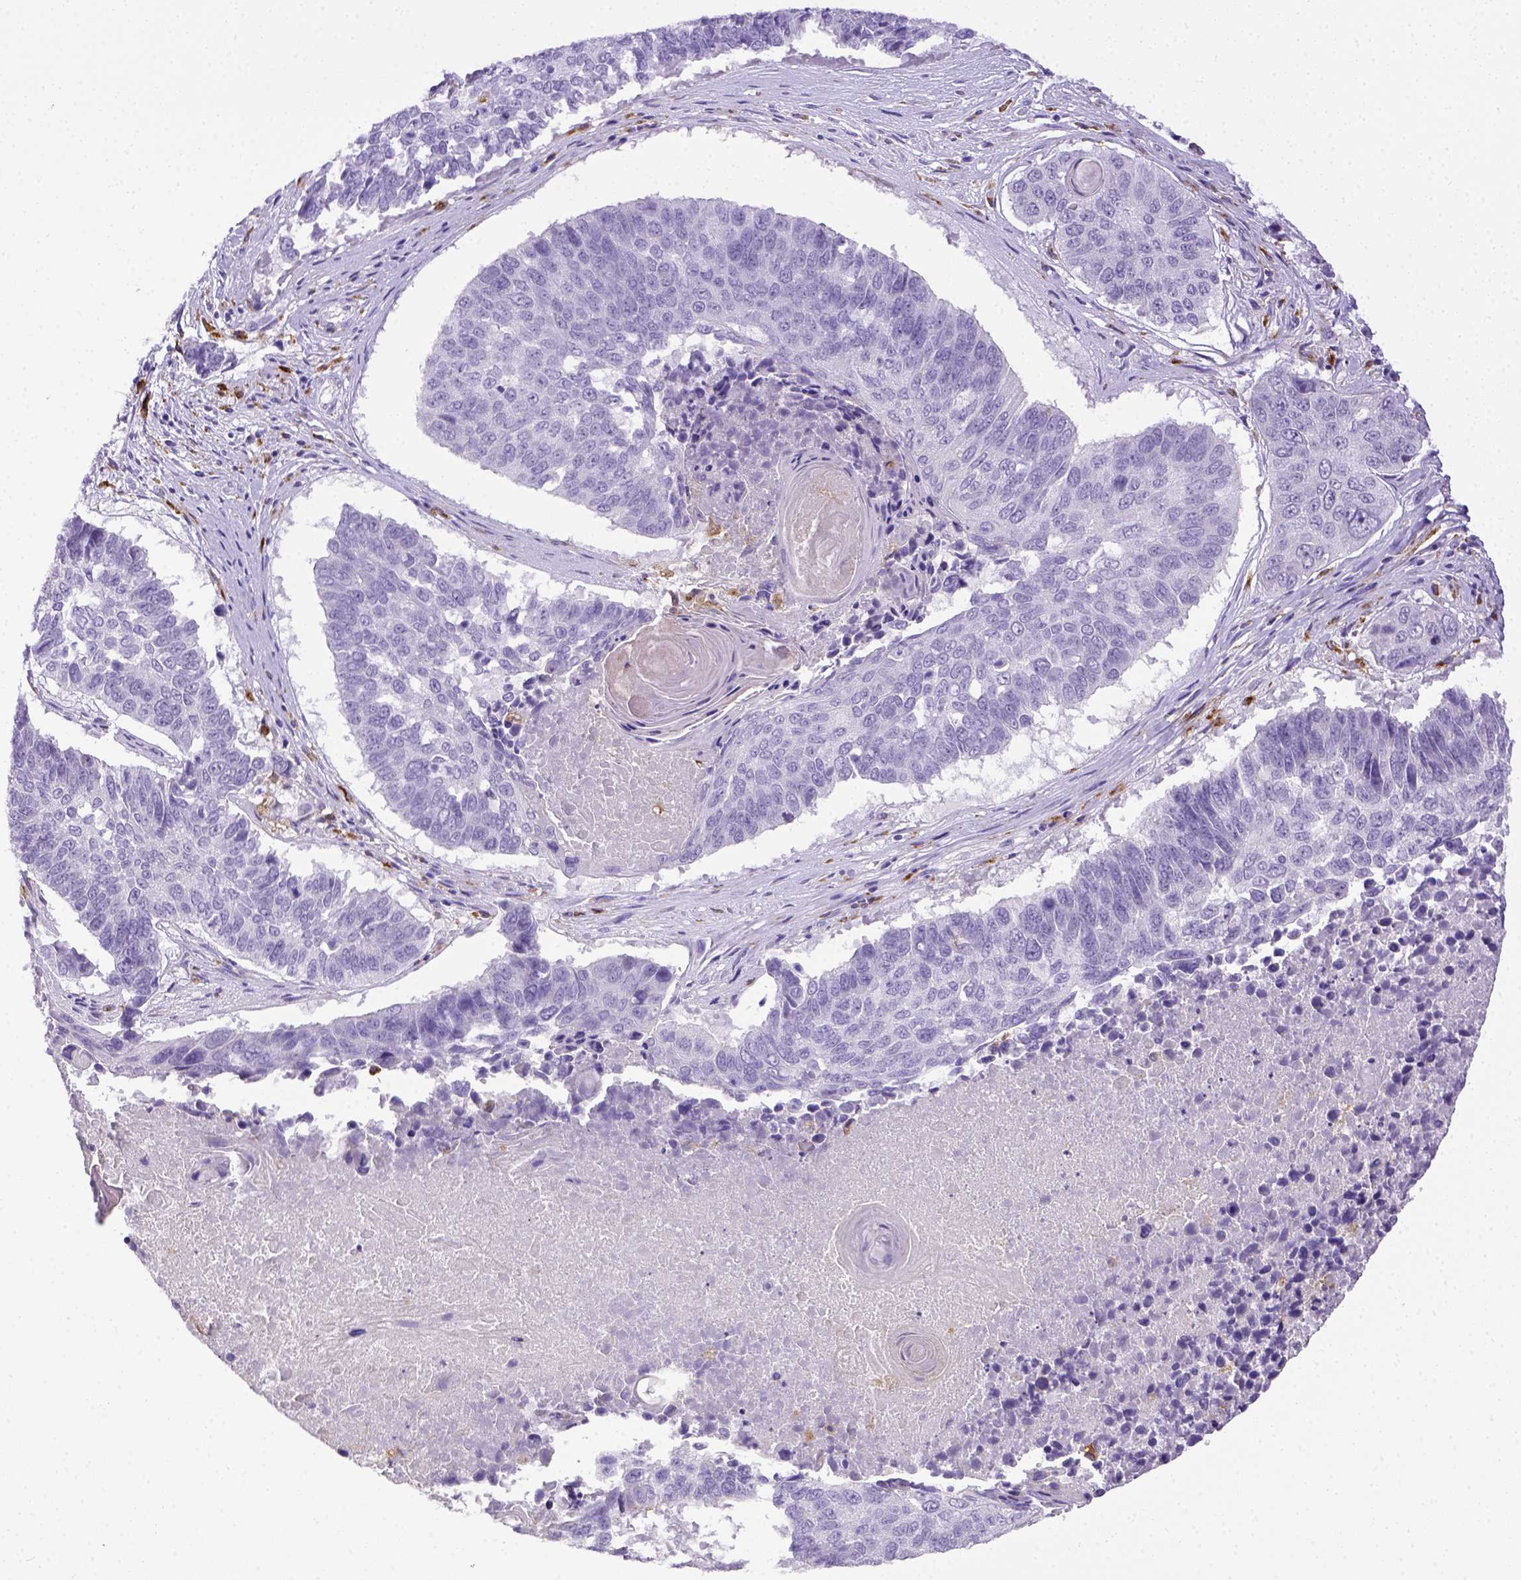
{"staining": {"intensity": "negative", "quantity": "none", "location": "none"}, "tissue": "lung cancer", "cell_type": "Tumor cells", "image_type": "cancer", "snomed": [{"axis": "morphology", "description": "Squamous cell carcinoma, NOS"}, {"axis": "topography", "description": "Lung"}], "caption": "Protein analysis of lung squamous cell carcinoma reveals no significant positivity in tumor cells. (Stains: DAB (3,3'-diaminobenzidine) IHC with hematoxylin counter stain, Microscopy: brightfield microscopy at high magnification).", "gene": "CD68", "patient": {"sex": "male", "age": 73}}